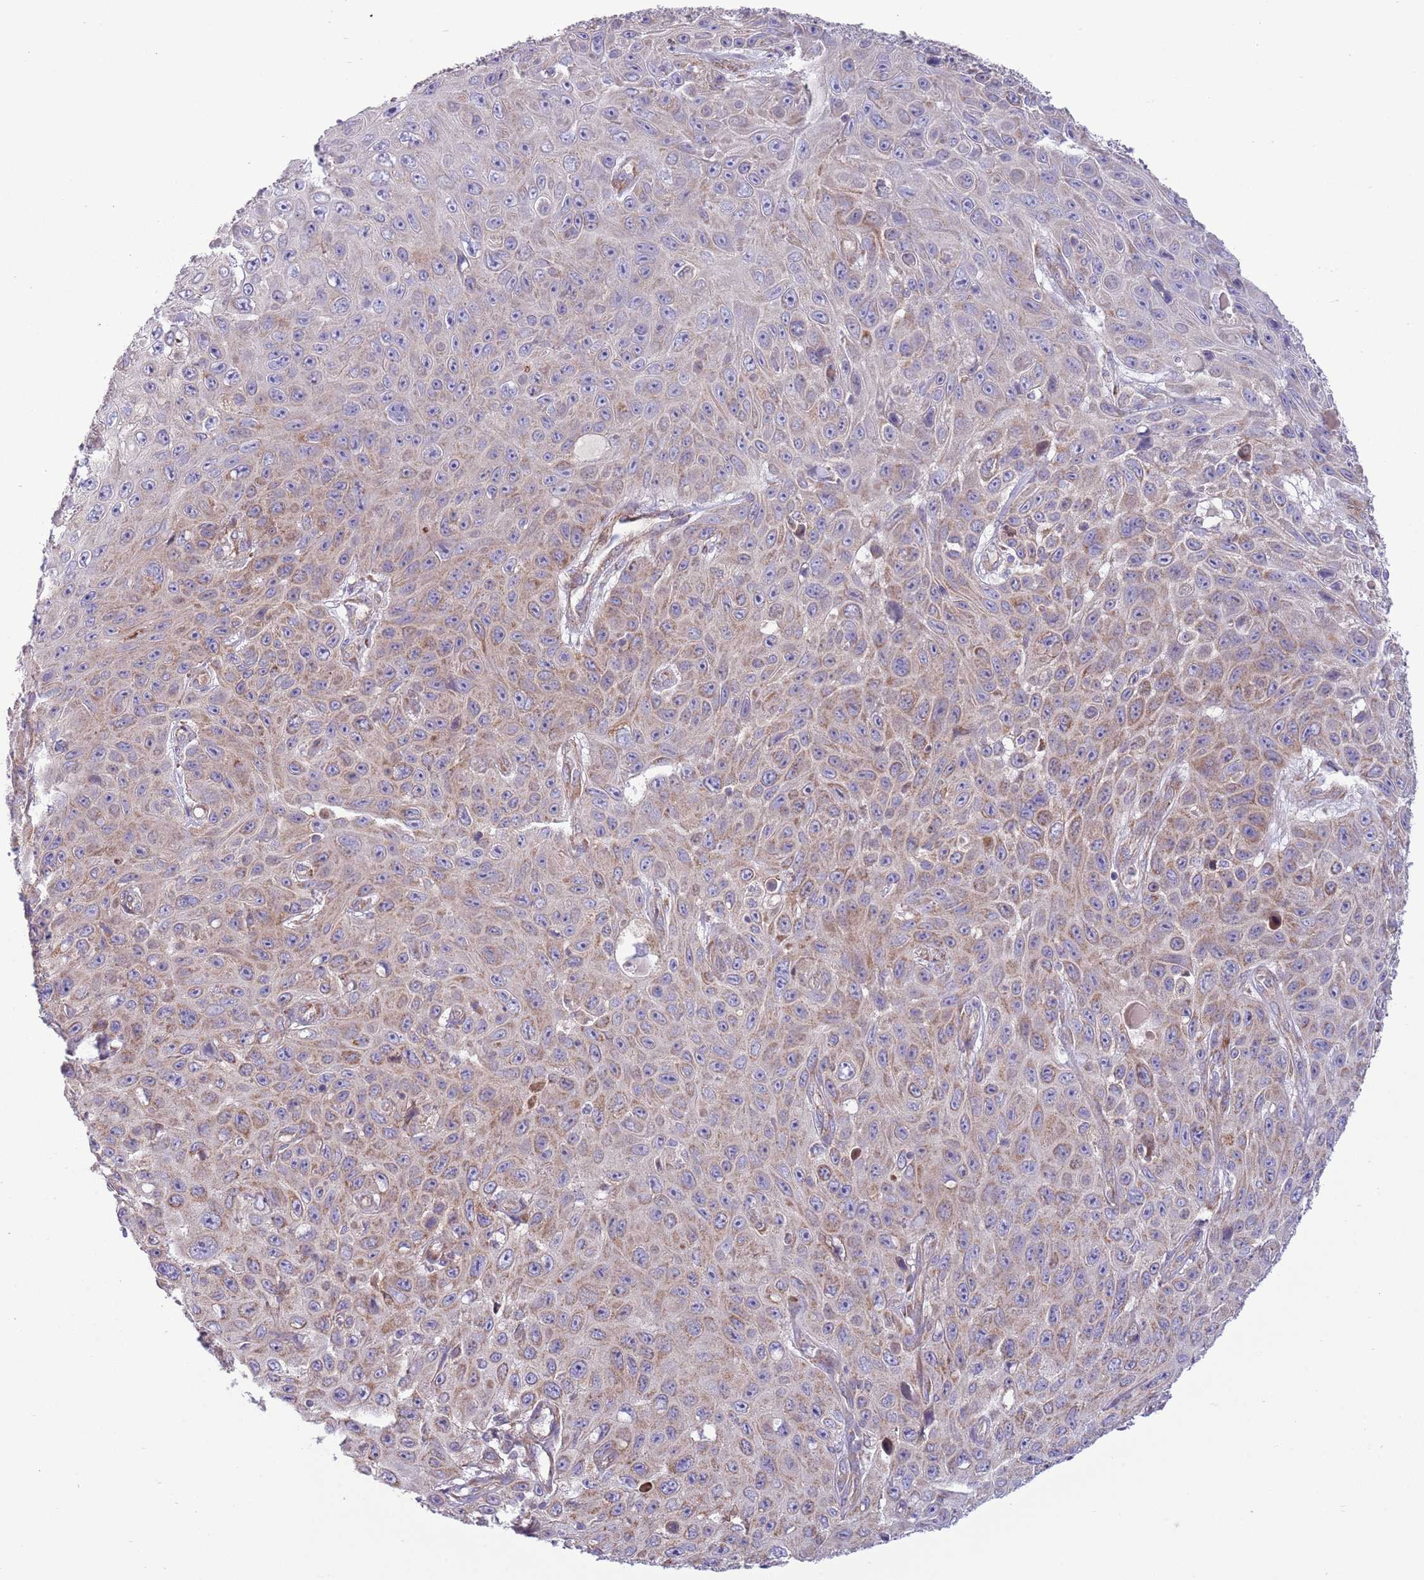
{"staining": {"intensity": "moderate", "quantity": "25%-75%", "location": "cytoplasmic/membranous"}, "tissue": "skin cancer", "cell_type": "Tumor cells", "image_type": "cancer", "snomed": [{"axis": "morphology", "description": "Squamous cell carcinoma, NOS"}, {"axis": "topography", "description": "Skin"}], "caption": "Skin cancer was stained to show a protein in brown. There is medium levels of moderate cytoplasmic/membranous staining in about 25%-75% of tumor cells.", "gene": "TOMM5", "patient": {"sex": "male", "age": 82}}